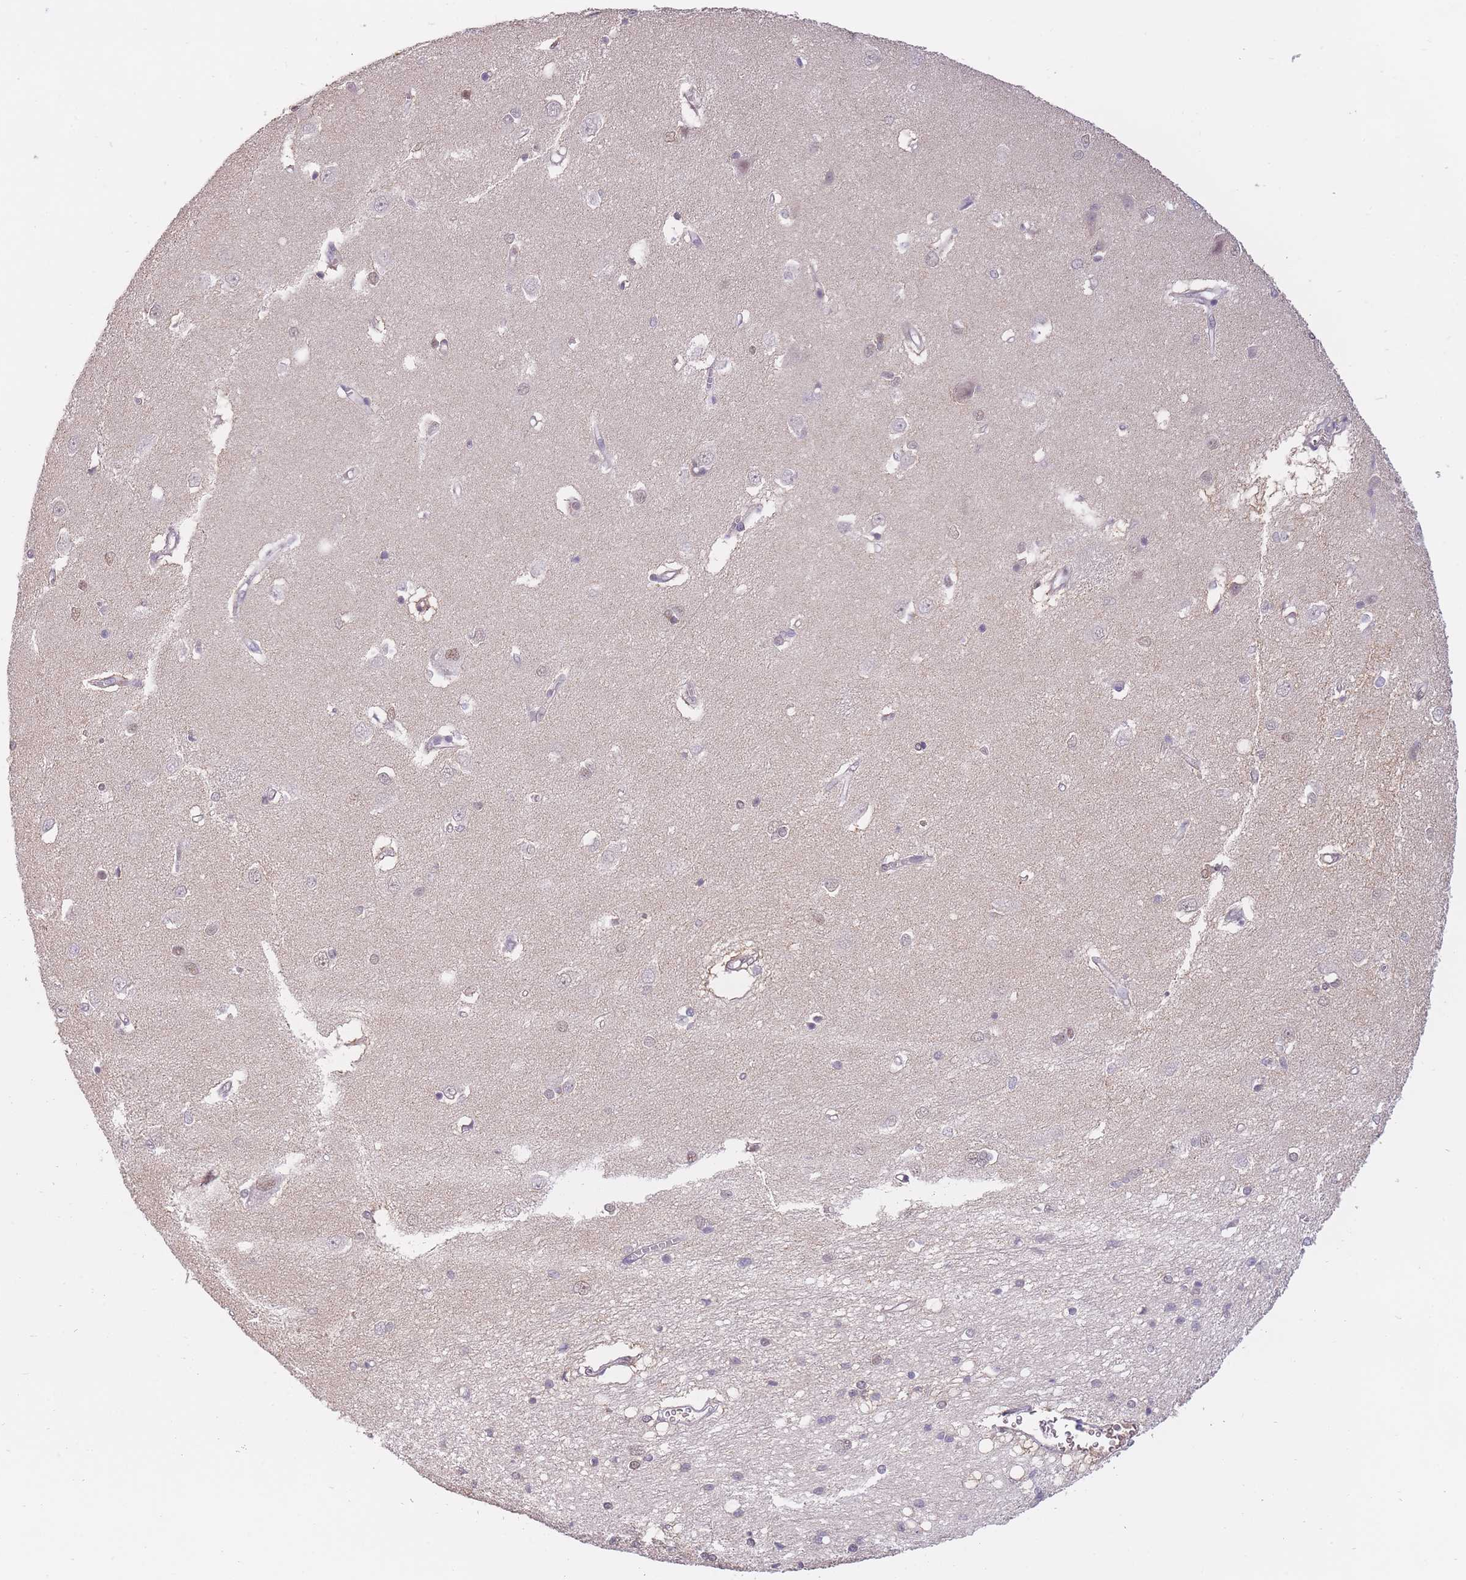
{"staining": {"intensity": "negative", "quantity": "none", "location": "none"}, "tissue": "caudate", "cell_type": "Glial cells", "image_type": "normal", "snomed": [{"axis": "morphology", "description": "Normal tissue, NOS"}, {"axis": "topography", "description": "Lateral ventricle wall"}], "caption": "High power microscopy histopathology image of an IHC histopathology image of normal caudate, revealing no significant positivity in glial cells. Nuclei are stained in blue.", "gene": "GOLGA6L1", "patient": {"sex": "male", "age": 37}}